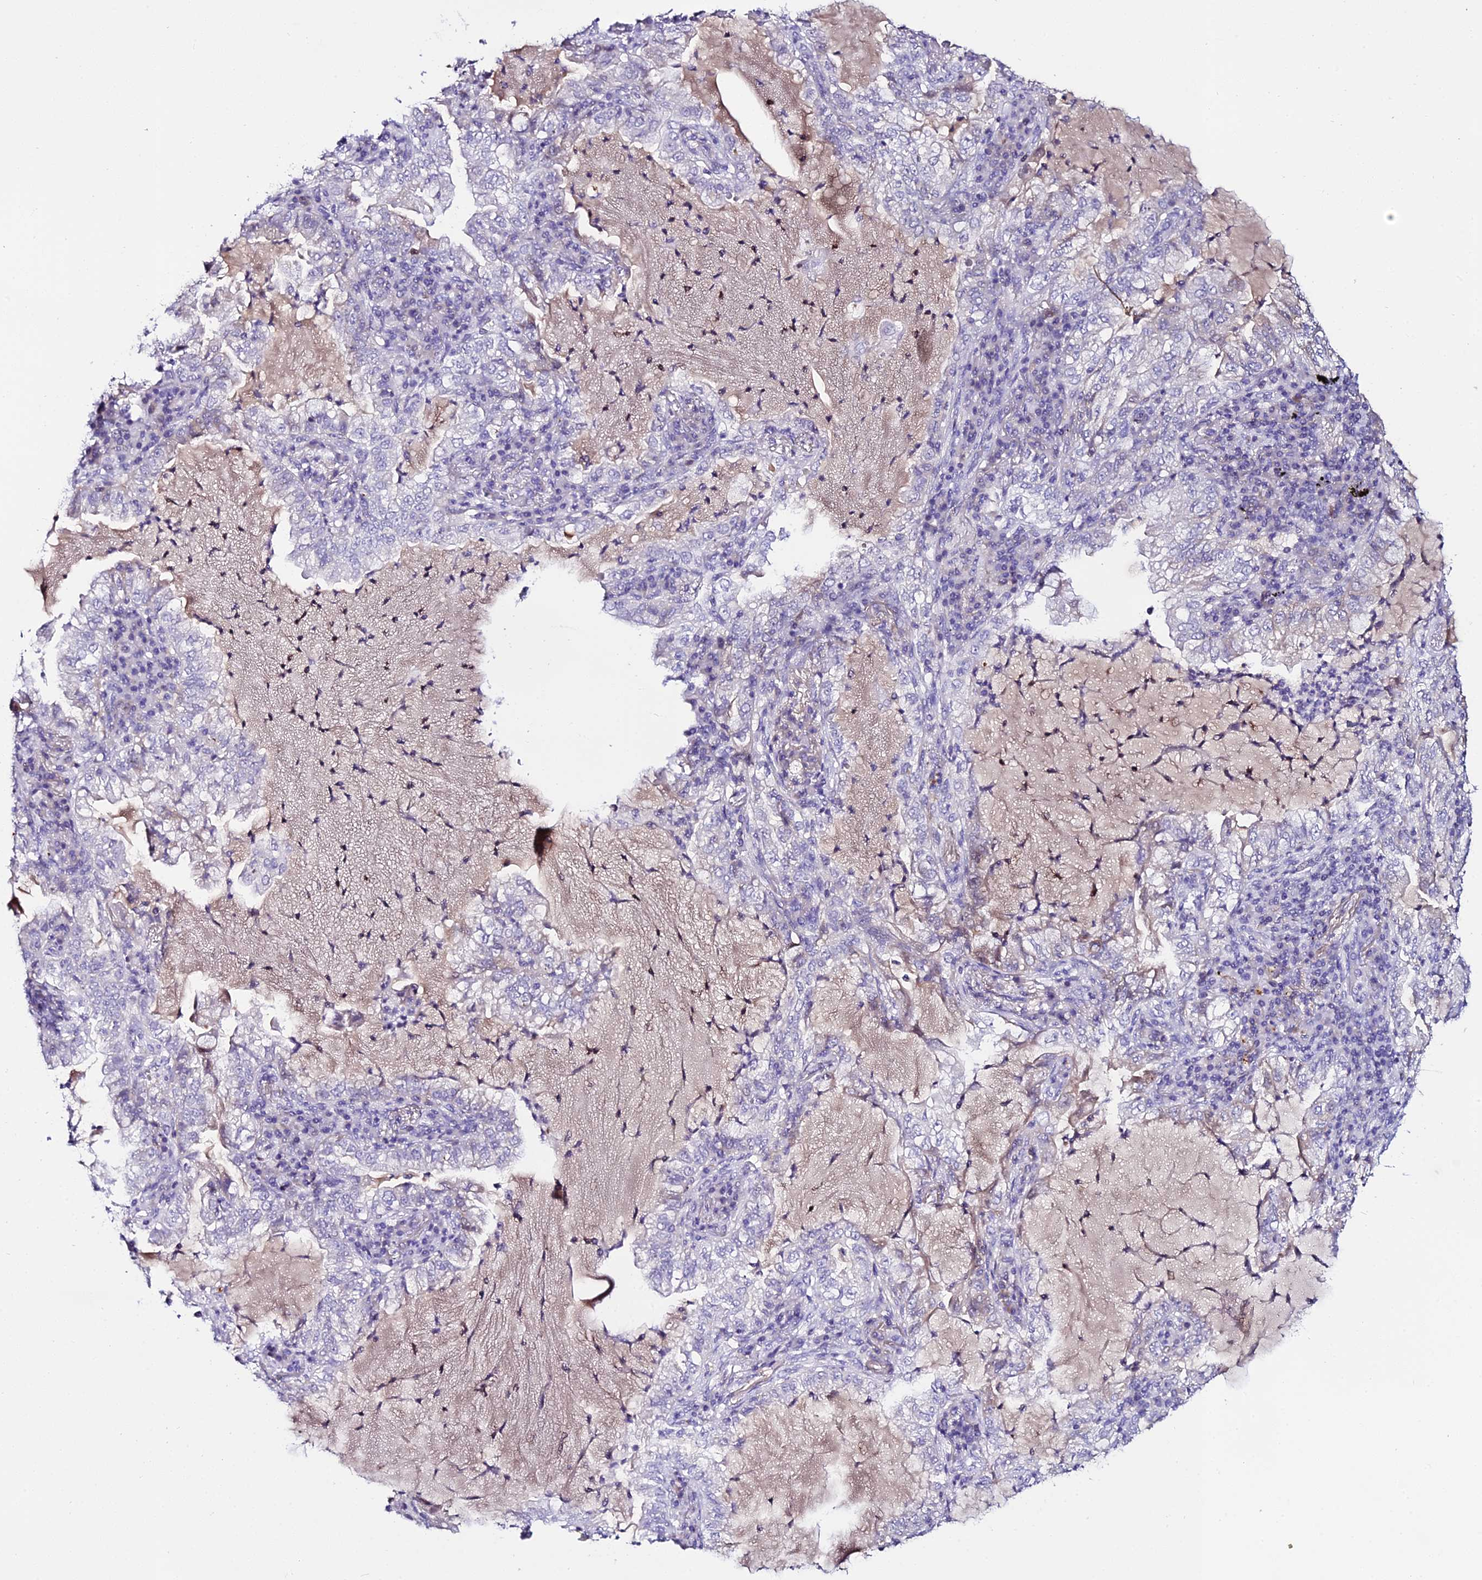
{"staining": {"intensity": "negative", "quantity": "none", "location": "none"}, "tissue": "lung cancer", "cell_type": "Tumor cells", "image_type": "cancer", "snomed": [{"axis": "morphology", "description": "Adenocarcinoma, NOS"}, {"axis": "topography", "description": "Lung"}], "caption": "This is a photomicrograph of immunohistochemistry (IHC) staining of lung cancer (adenocarcinoma), which shows no expression in tumor cells.", "gene": "DEFB132", "patient": {"sex": "female", "age": 73}}